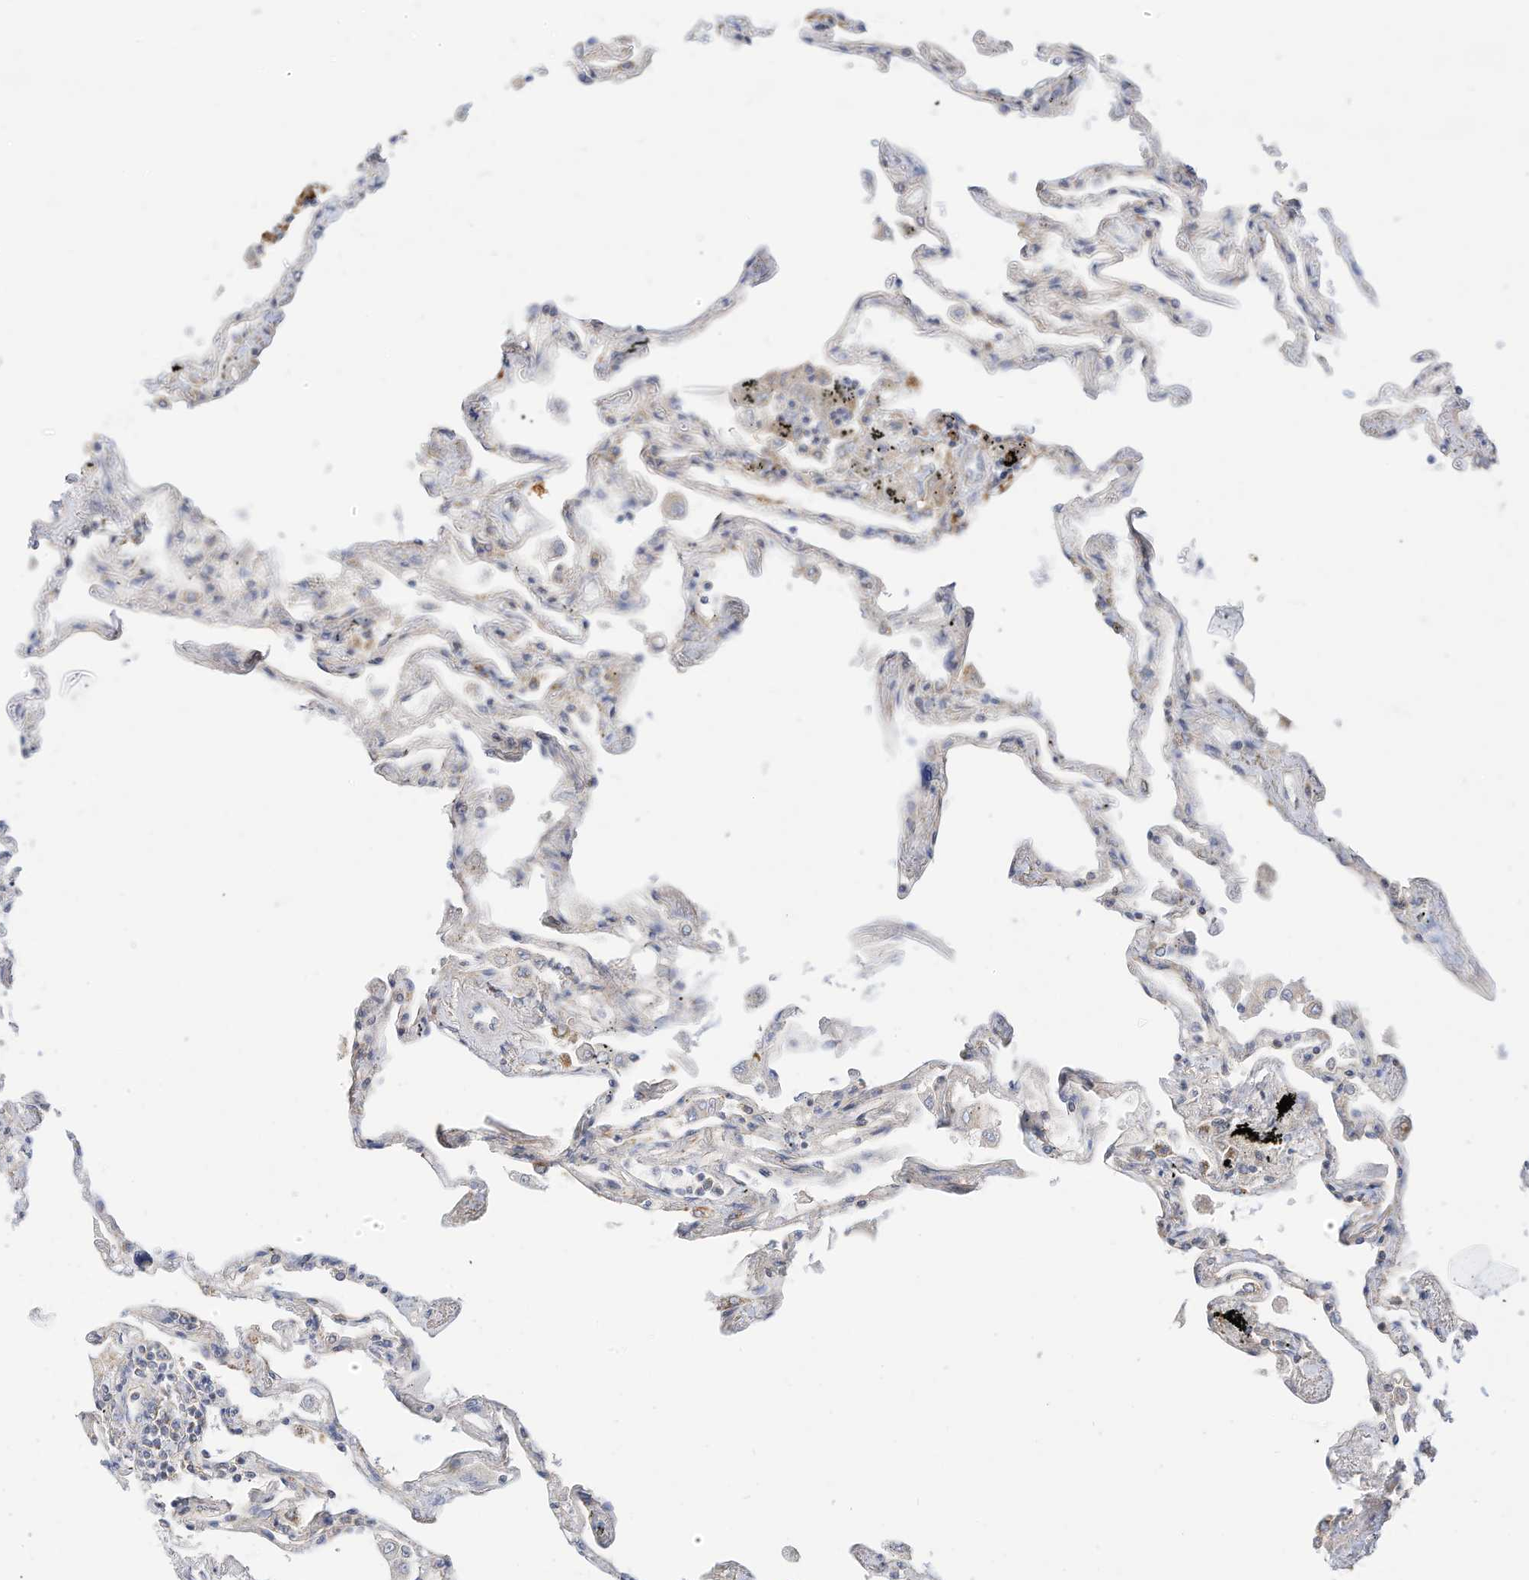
{"staining": {"intensity": "weak", "quantity": "<25%", "location": "cytoplasmic/membranous"}, "tissue": "lung", "cell_type": "Alveolar cells", "image_type": "normal", "snomed": [{"axis": "morphology", "description": "Normal tissue, NOS"}, {"axis": "topography", "description": "Lung"}], "caption": "IHC of benign human lung demonstrates no staining in alveolar cells.", "gene": "RHOH", "patient": {"sex": "female", "age": 67}}